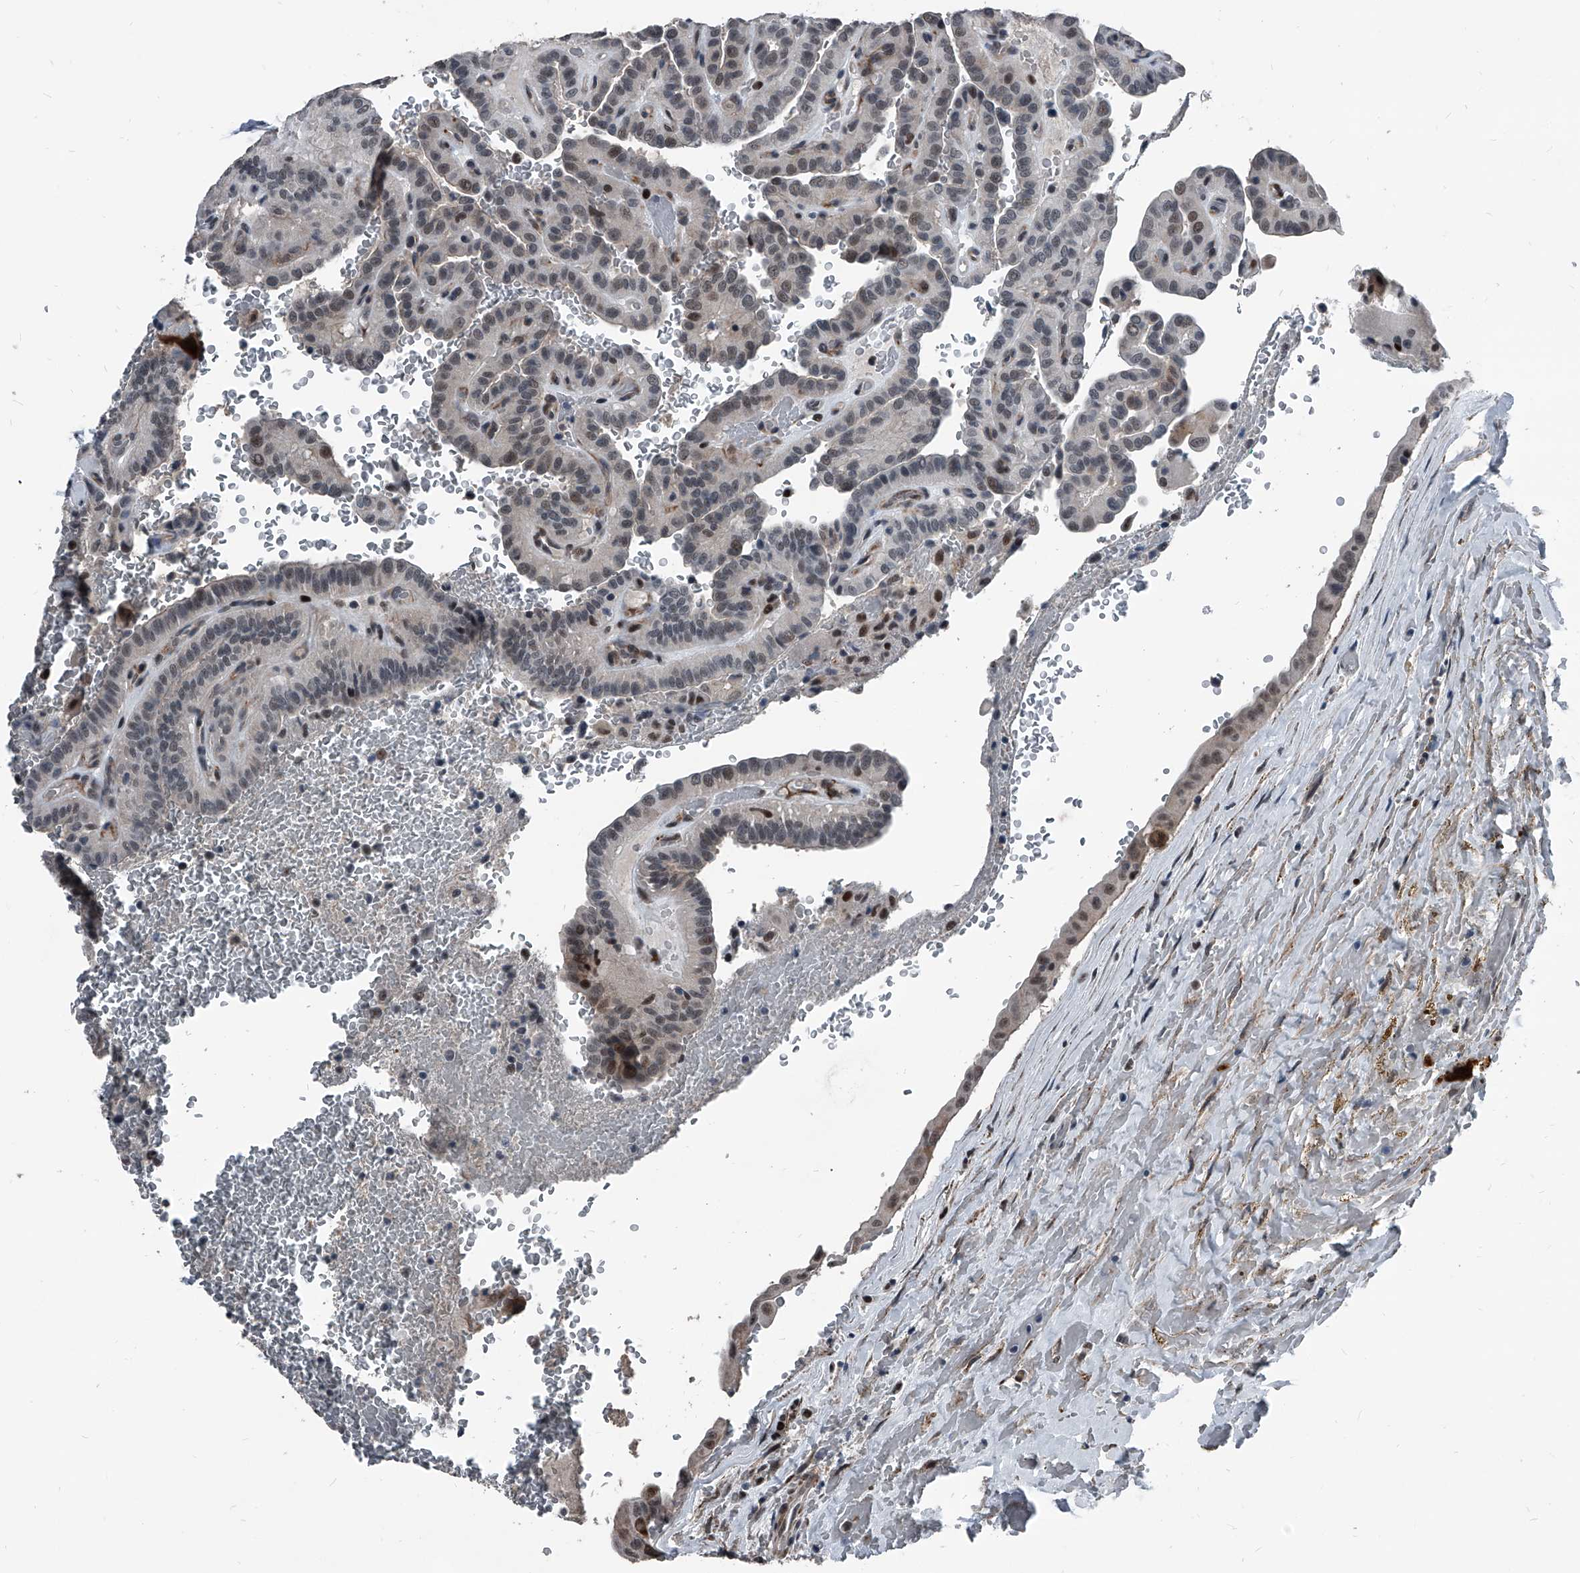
{"staining": {"intensity": "weak", "quantity": "<25%", "location": "nuclear"}, "tissue": "thyroid cancer", "cell_type": "Tumor cells", "image_type": "cancer", "snomed": [{"axis": "morphology", "description": "Papillary adenocarcinoma, NOS"}, {"axis": "topography", "description": "Thyroid gland"}], "caption": "DAB (3,3'-diaminobenzidine) immunohistochemical staining of human thyroid cancer (papillary adenocarcinoma) exhibits no significant positivity in tumor cells.", "gene": "MEN1", "patient": {"sex": "male", "age": 77}}